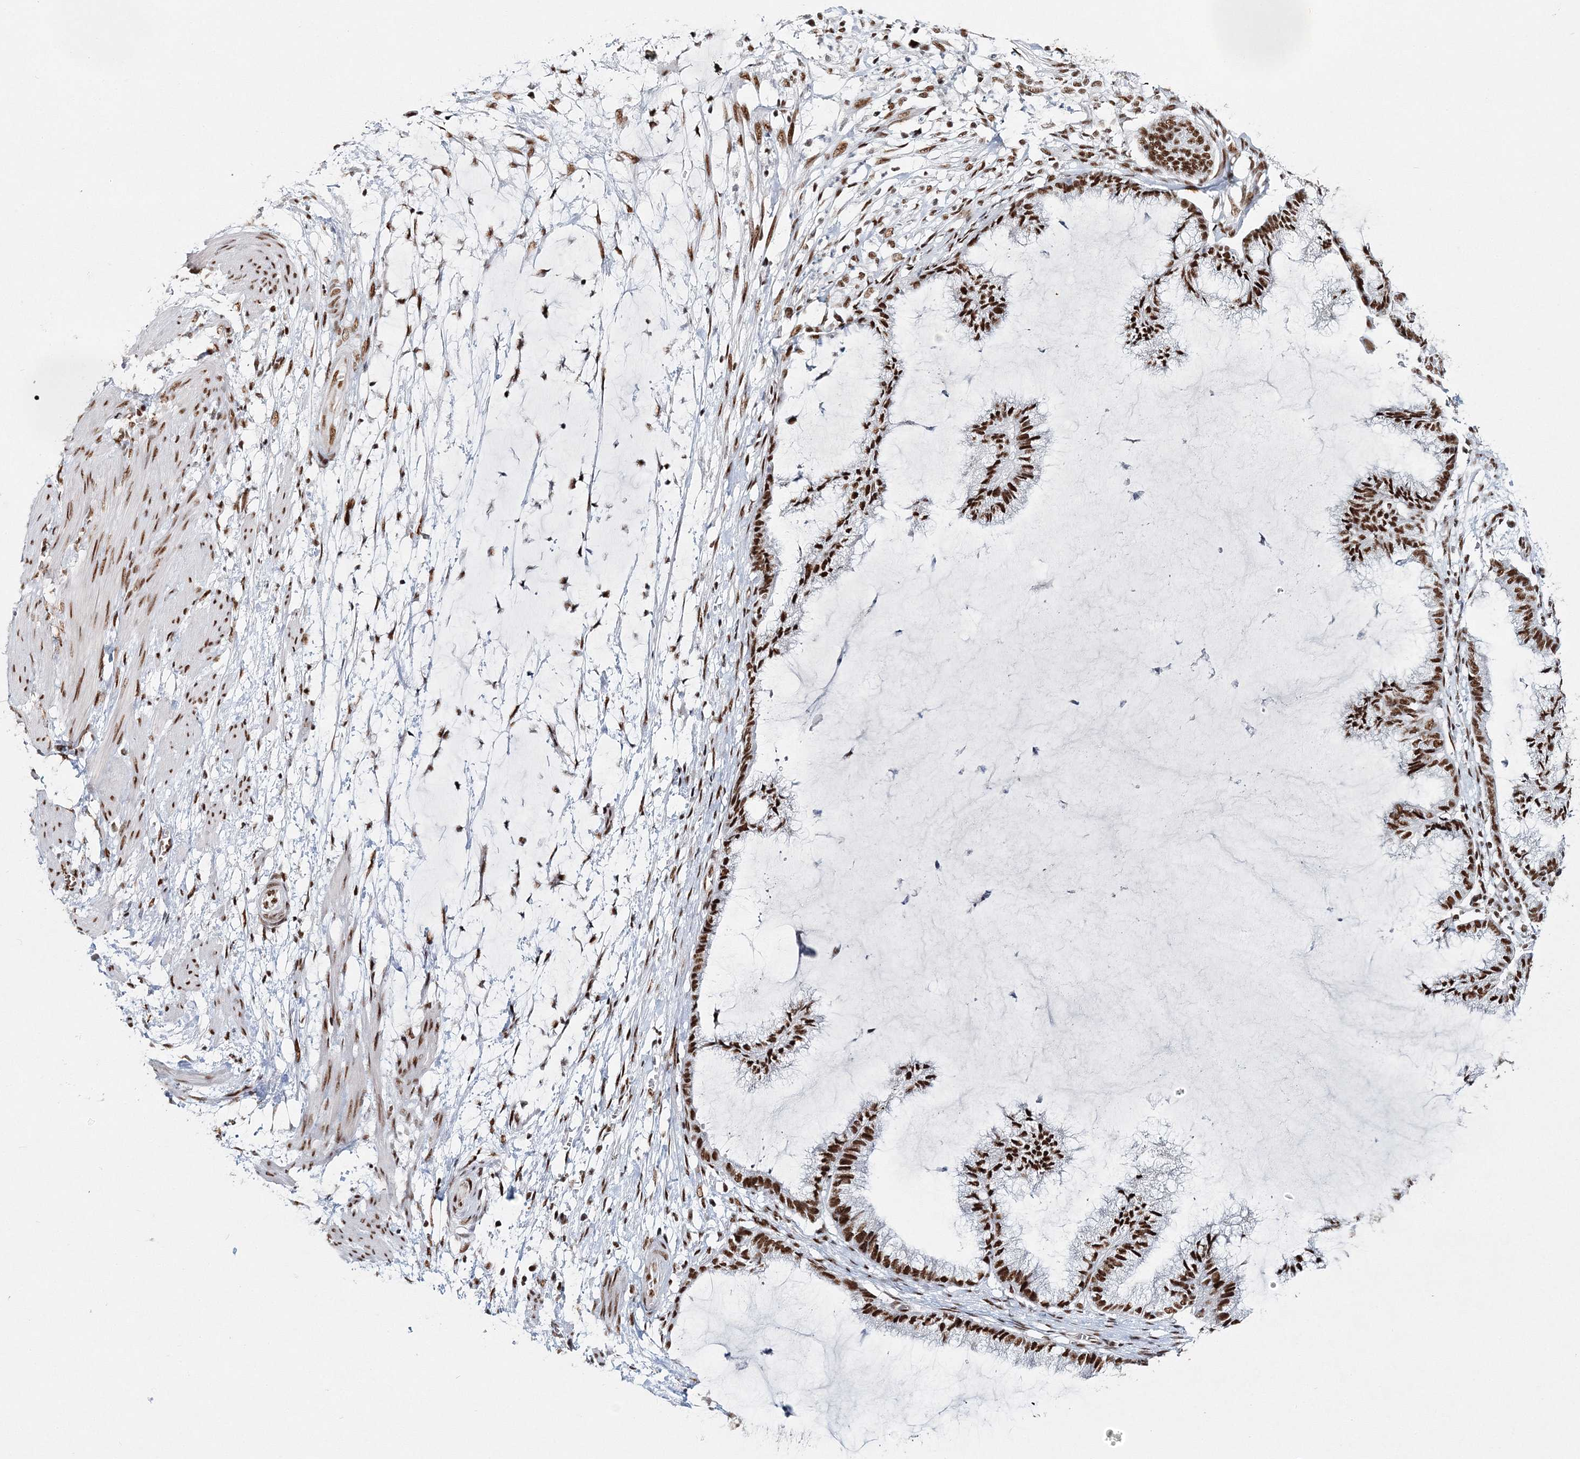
{"staining": {"intensity": "strong", "quantity": ">75%", "location": "nuclear"}, "tissue": "endometrial cancer", "cell_type": "Tumor cells", "image_type": "cancer", "snomed": [{"axis": "morphology", "description": "Adenocarcinoma, NOS"}, {"axis": "topography", "description": "Endometrium"}], "caption": "Endometrial cancer stained for a protein demonstrates strong nuclear positivity in tumor cells. Immunohistochemistry (ihc) stains the protein of interest in brown and the nuclei are stained blue.", "gene": "QRICH1", "patient": {"sex": "female", "age": 86}}